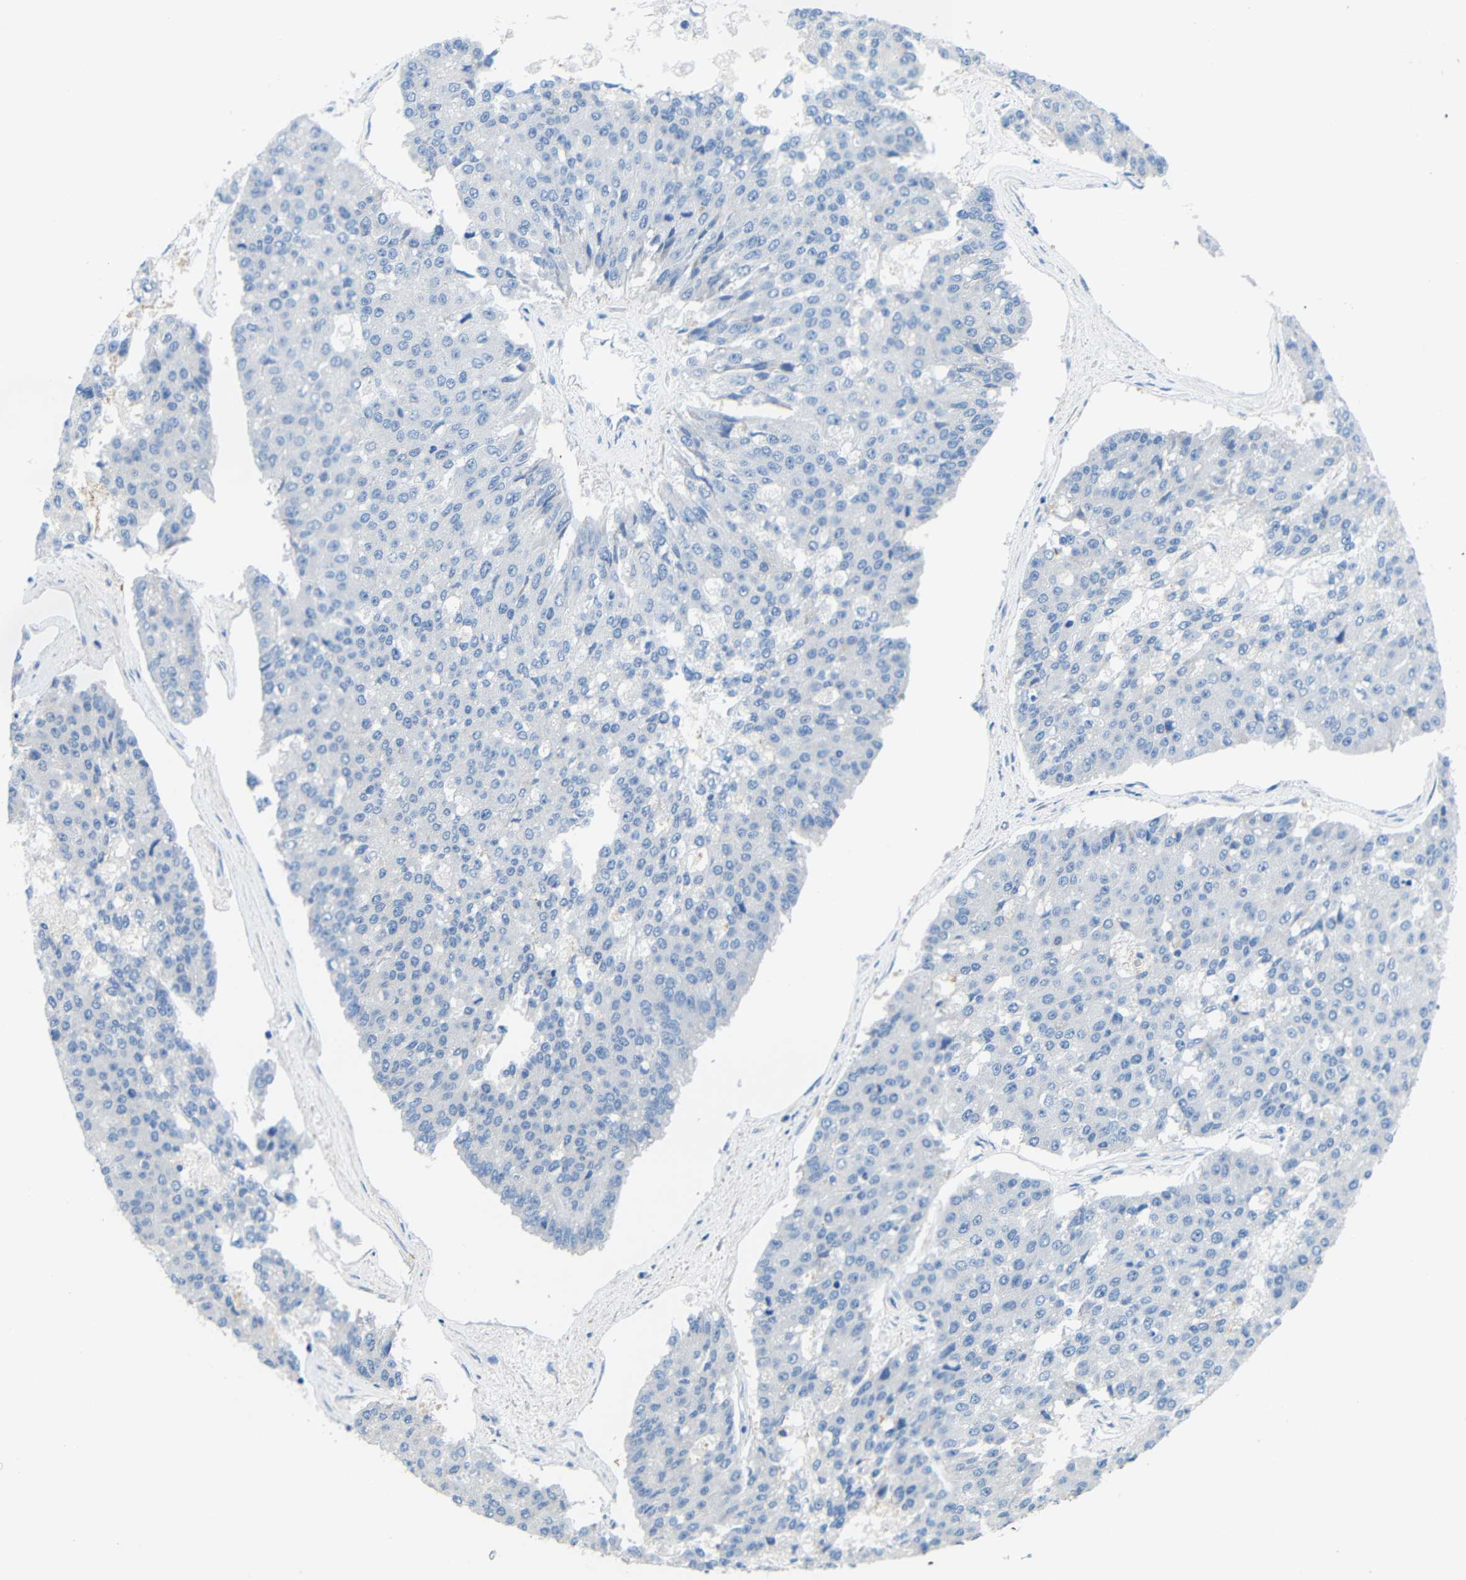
{"staining": {"intensity": "negative", "quantity": "none", "location": "none"}, "tissue": "pancreatic cancer", "cell_type": "Tumor cells", "image_type": "cancer", "snomed": [{"axis": "morphology", "description": "Adenocarcinoma, NOS"}, {"axis": "topography", "description": "Pancreas"}], "caption": "Immunohistochemistry histopathology image of human pancreatic adenocarcinoma stained for a protein (brown), which exhibits no expression in tumor cells.", "gene": "NEGR1", "patient": {"sex": "male", "age": 50}}